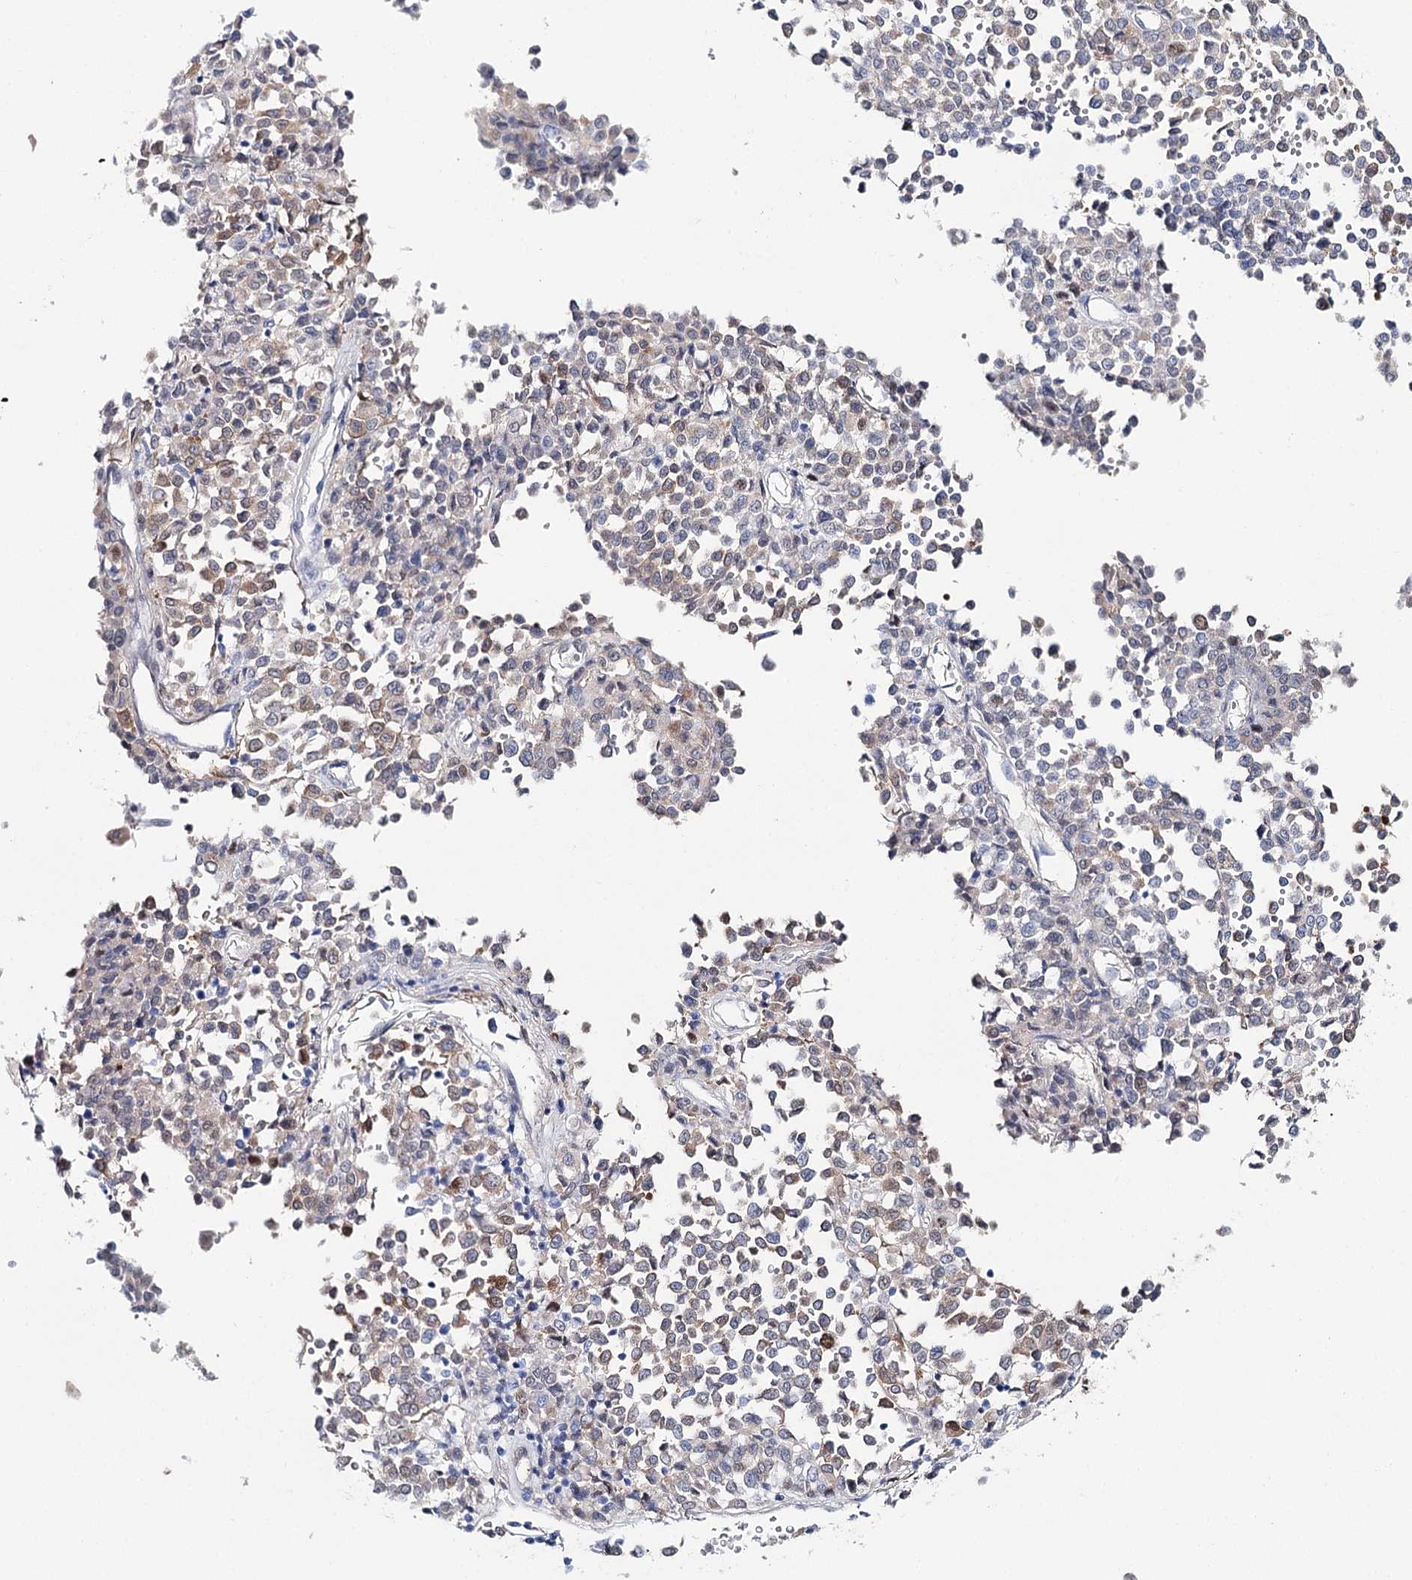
{"staining": {"intensity": "weak", "quantity": "<25%", "location": "cytoplasmic/membranous"}, "tissue": "melanoma", "cell_type": "Tumor cells", "image_type": "cancer", "snomed": [{"axis": "morphology", "description": "Malignant melanoma, Metastatic site"}, {"axis": "topography", "description": "Pancreas"}], "caption": "Immunohistochemistry (IHC) of human melanoma demonstrates no expression in tumor cells.", "gene": "UGDH", "patient": {"sex": "female", "age": 30}}